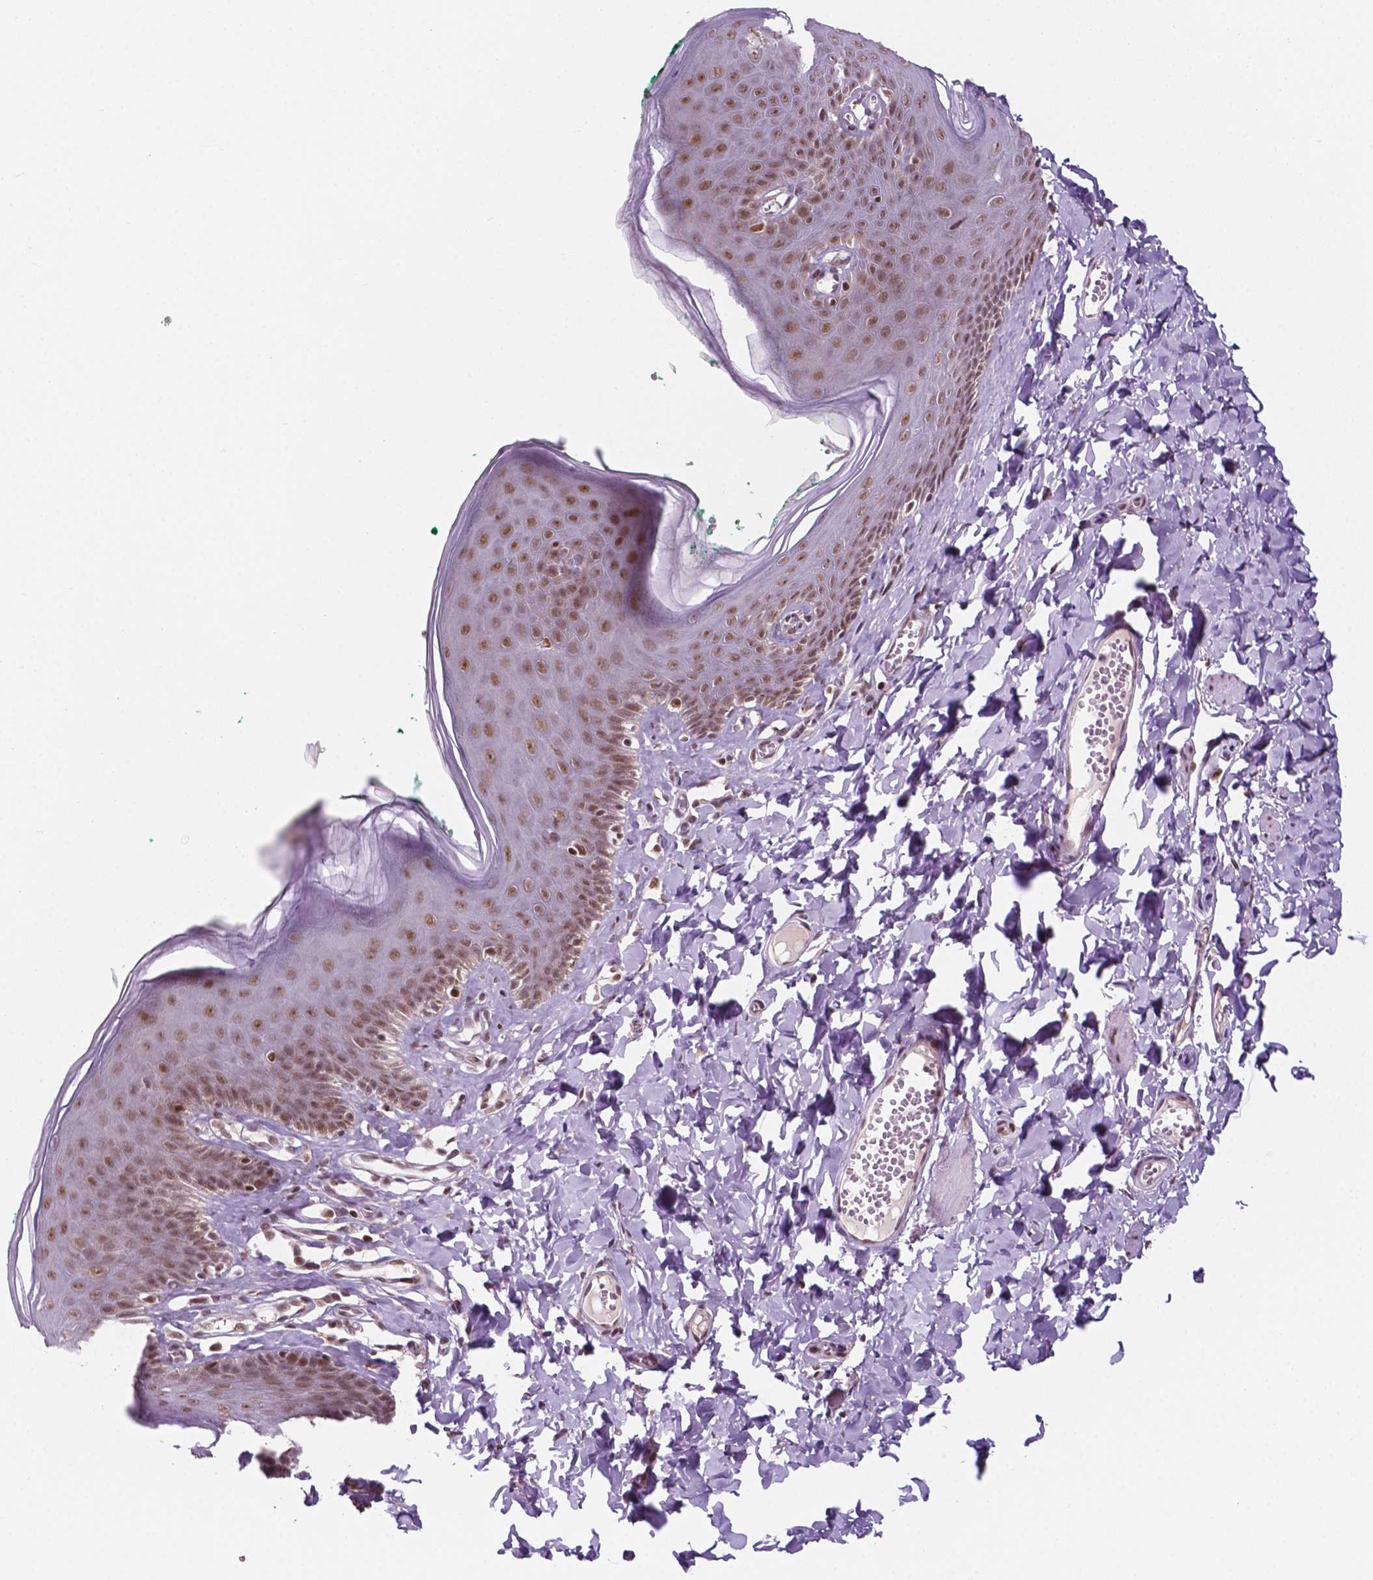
{"staining": {"intensity": "moderate", "quantity": ">75%", "location": "nuclear"}, "tissue": "skin", "cell_type": "Epidermal cells", "image_type": "normal", "snomed": [{"axis": "morphology", "description": "Normal tissue, NOS"}, {"axis": "topography", "description": "Vulva"}, {"axis": "topography", "description": "Peripheral nerve tissue"}], "caption": "Immunohistochemical staining of normal human skin demonstrates moderate nuclear protein expression in about >75% of epidermal cells.", "gene": "PER2", "patient": {"sex": "female", "age": 66}}